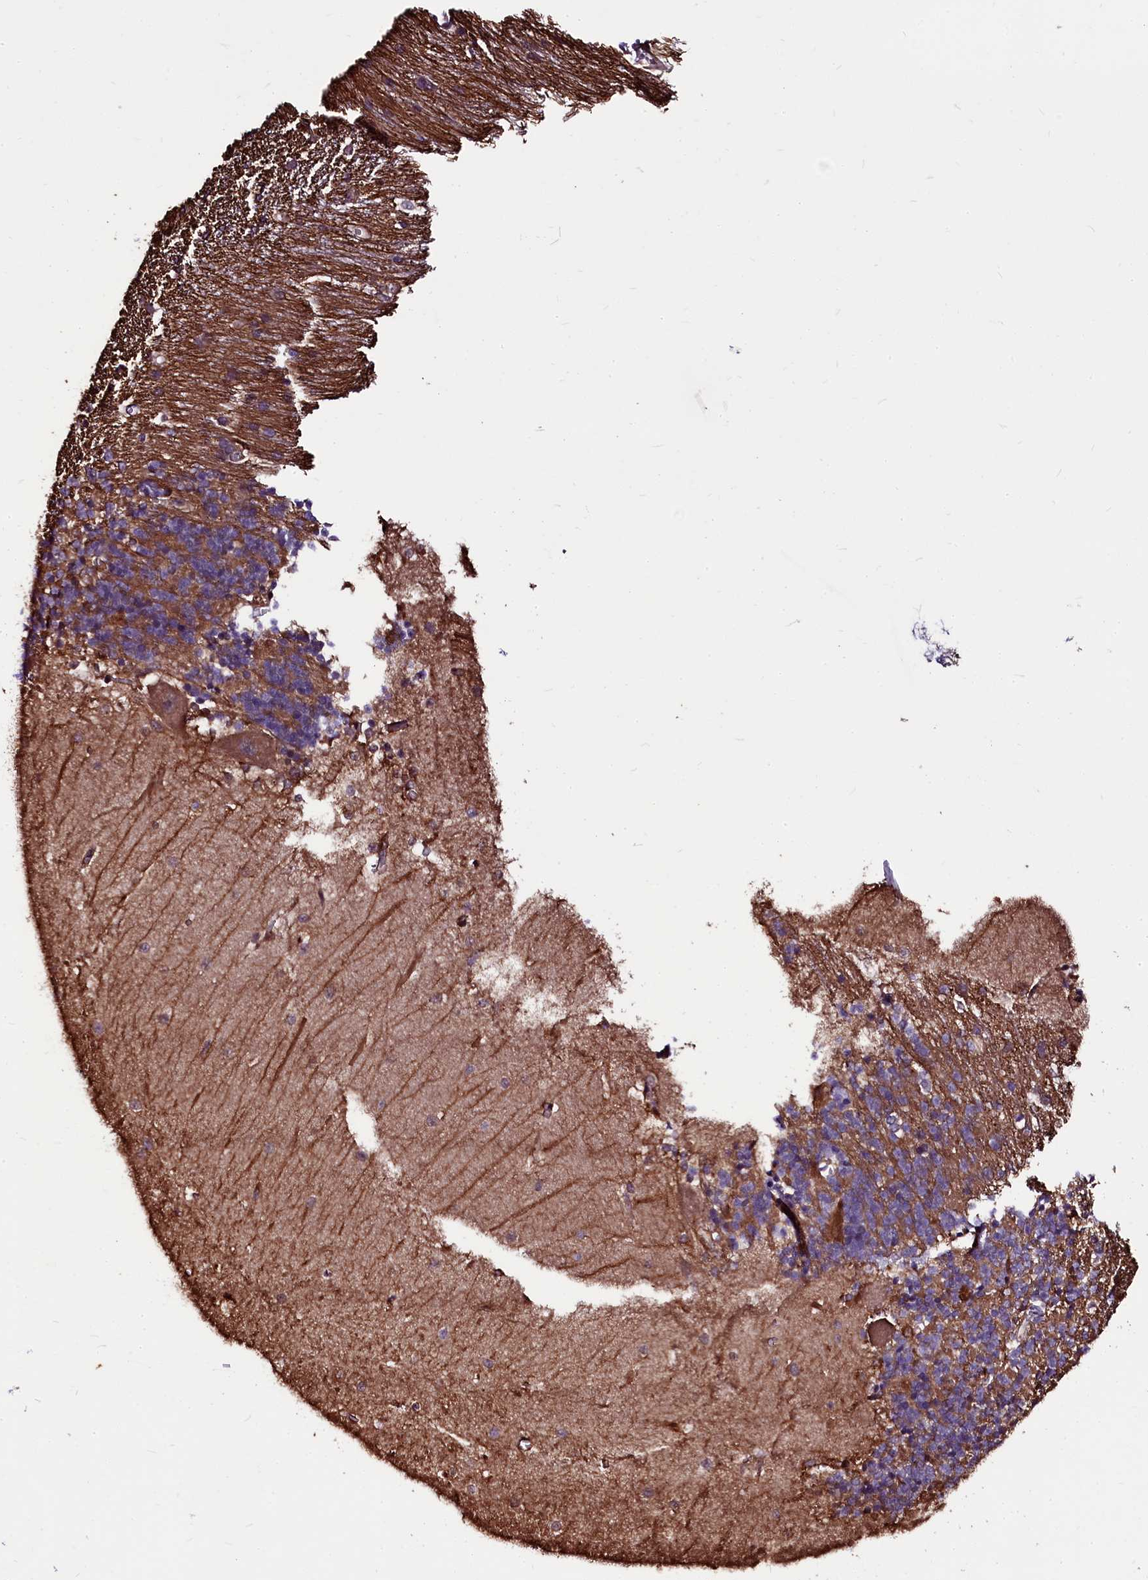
{"staining": {"intensity": "moderate", "quantity": ">75%", "location": "cytoplasmic/membranous"}, "tissue": "cerebellum", "cell_type": "Cells in granular layer", "image_type": "normal", "snomed": [{"axis": "morphology", "description": "Normal tissue, NOS"}, {"axis": "topography", "description": "Cerebellum"}], "caption": "DAB immunohistochemical staining of normal human cerebellum reveals moderate cytoplasmic/membranous protein positivity in approximately >75% of cells in granular layer. (Stains: DAB in brown, nuclei in blue, Microscopy: brightfield microscopy at high magnification).", "gene": "N4BP1", "patient": {"sex": "male", "age": 37}}